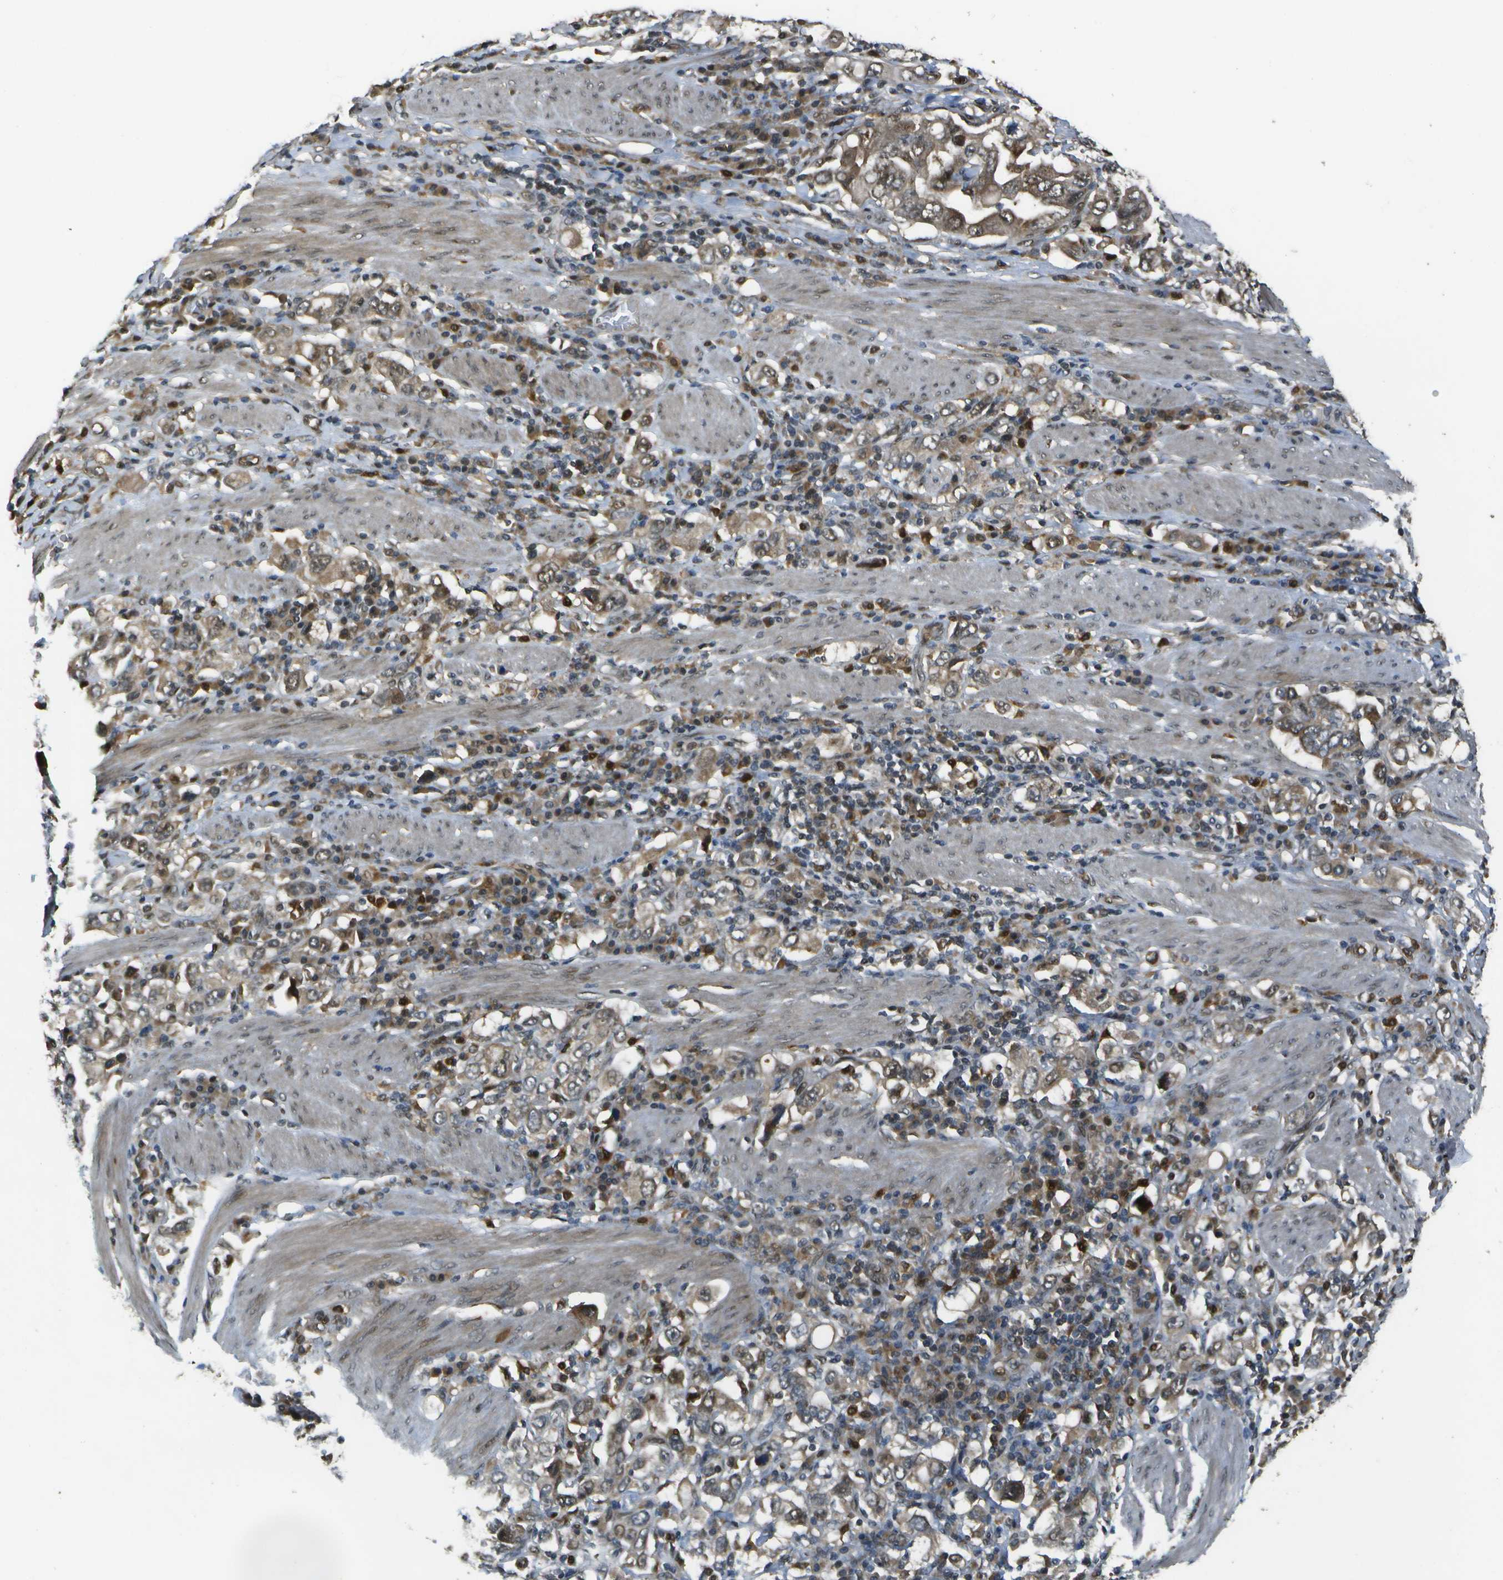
{"staining": {"intensity": "moderate", "quantity": ">75%", "location": "cytoplasmic/membranous,nuclear"}, "tissue": "stomach cancer", "cell_type": "Tumor cells", "image_type": "cancer", "snomed": [{"axis": "morphology", "description": "Adenocarcinoma, NOS"}, {"axis": "topography", "description": "Stomach, upper"}], "caption": "IHC micrograph of stomach cancer (adenocarcinoma) stained for a protein (brown), which displays medium levels of moderate cytoplasmic/membranous and nuclear staining in about >75% of tumor cells.", "gene": "GANC", "patient": {"sex": "male", "age": 62}}